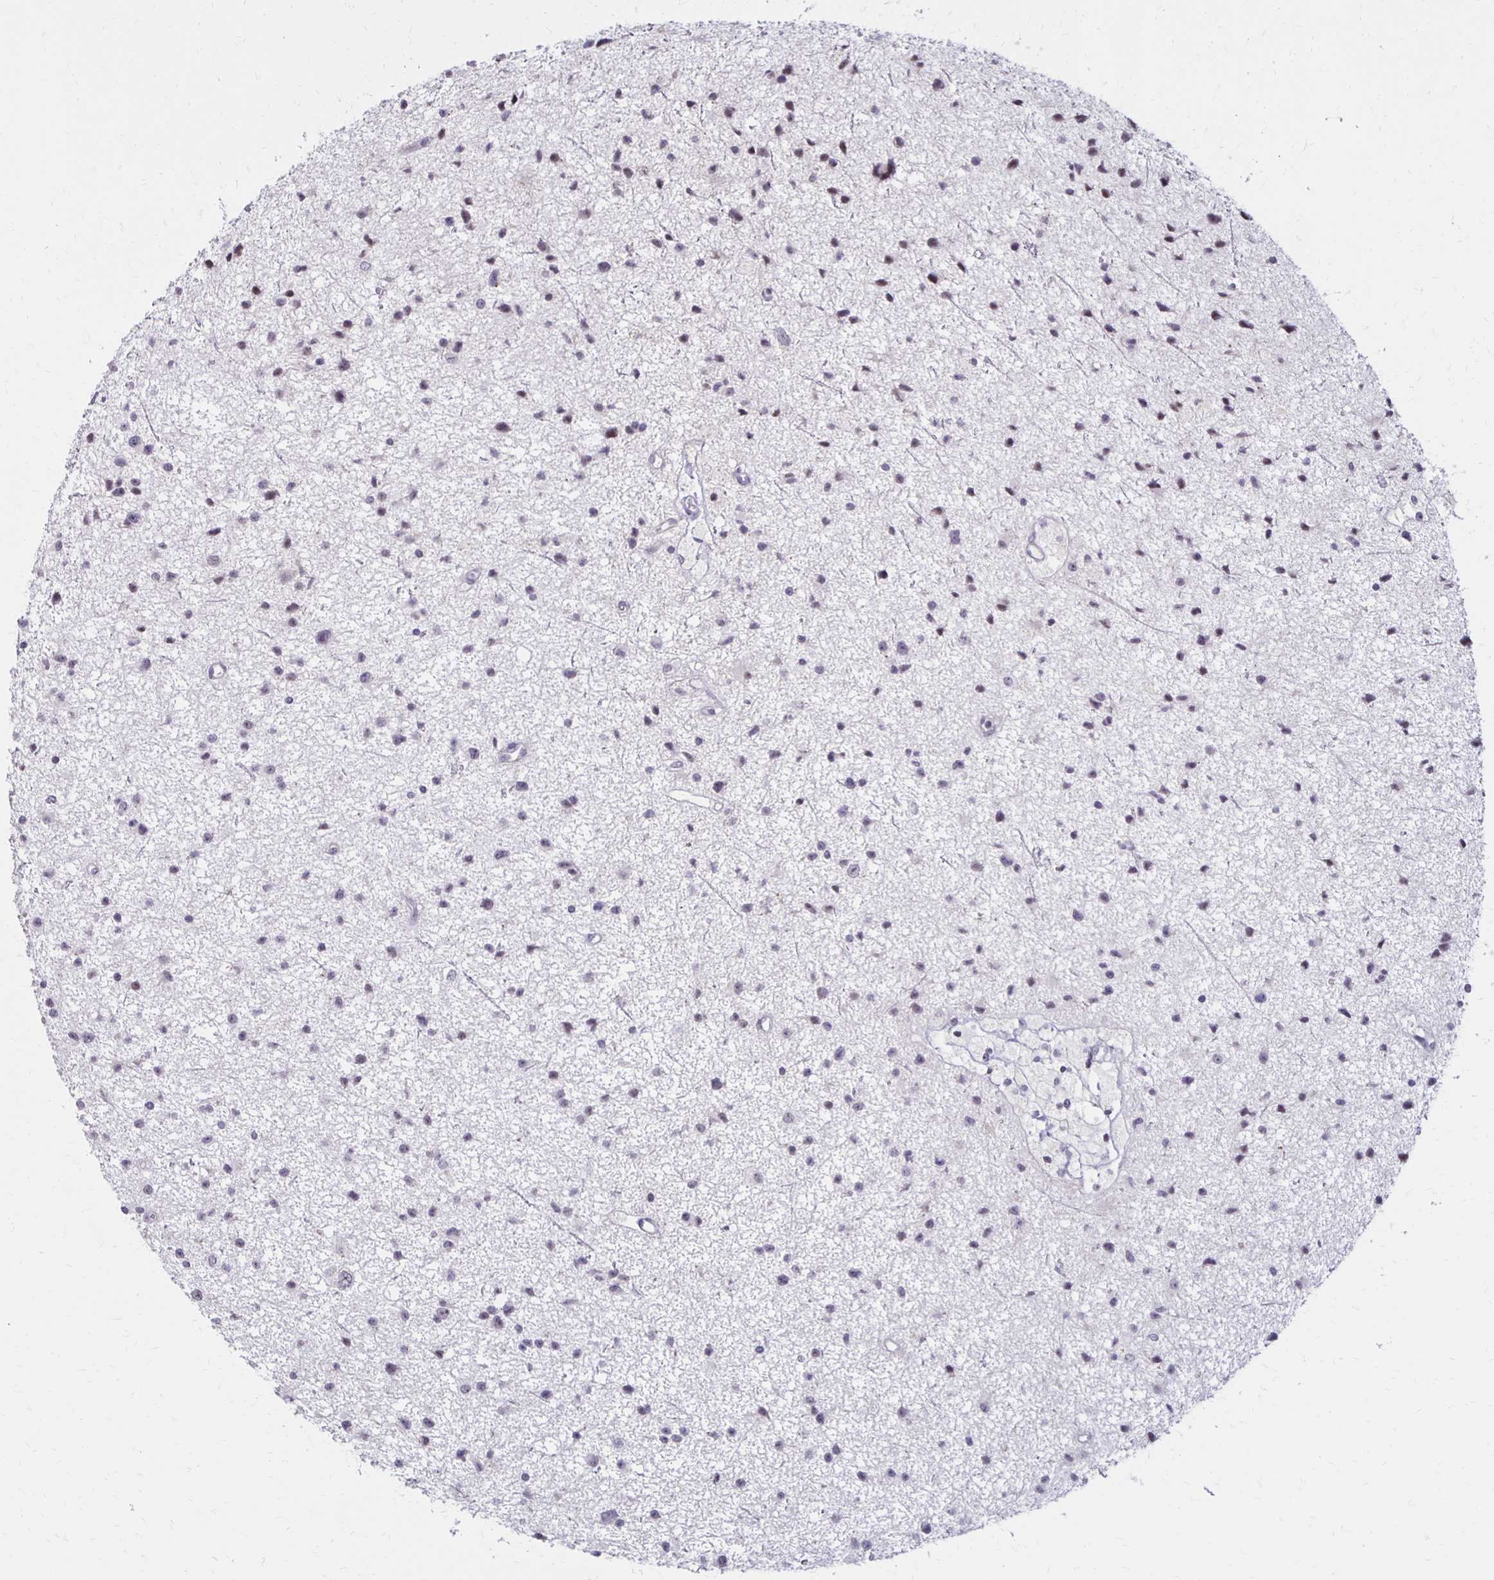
{"staining": {"intensity": "weak", "quantity": "<25%", "location": "nuclear"}, "tissue": "glioma", "cell_type": "Tumor cells", "image_type": "cancer", "snomed": [{"axis": "morphology", "description": "Glioma, malignant, Low grade"}, {"axis": "topography", "description": "Brain"}], "caption": "Tumor cells are negative for brown protein staining in glioma.", "gene": "DAGLA", "patient": {"sex": "male", "age": 43}}